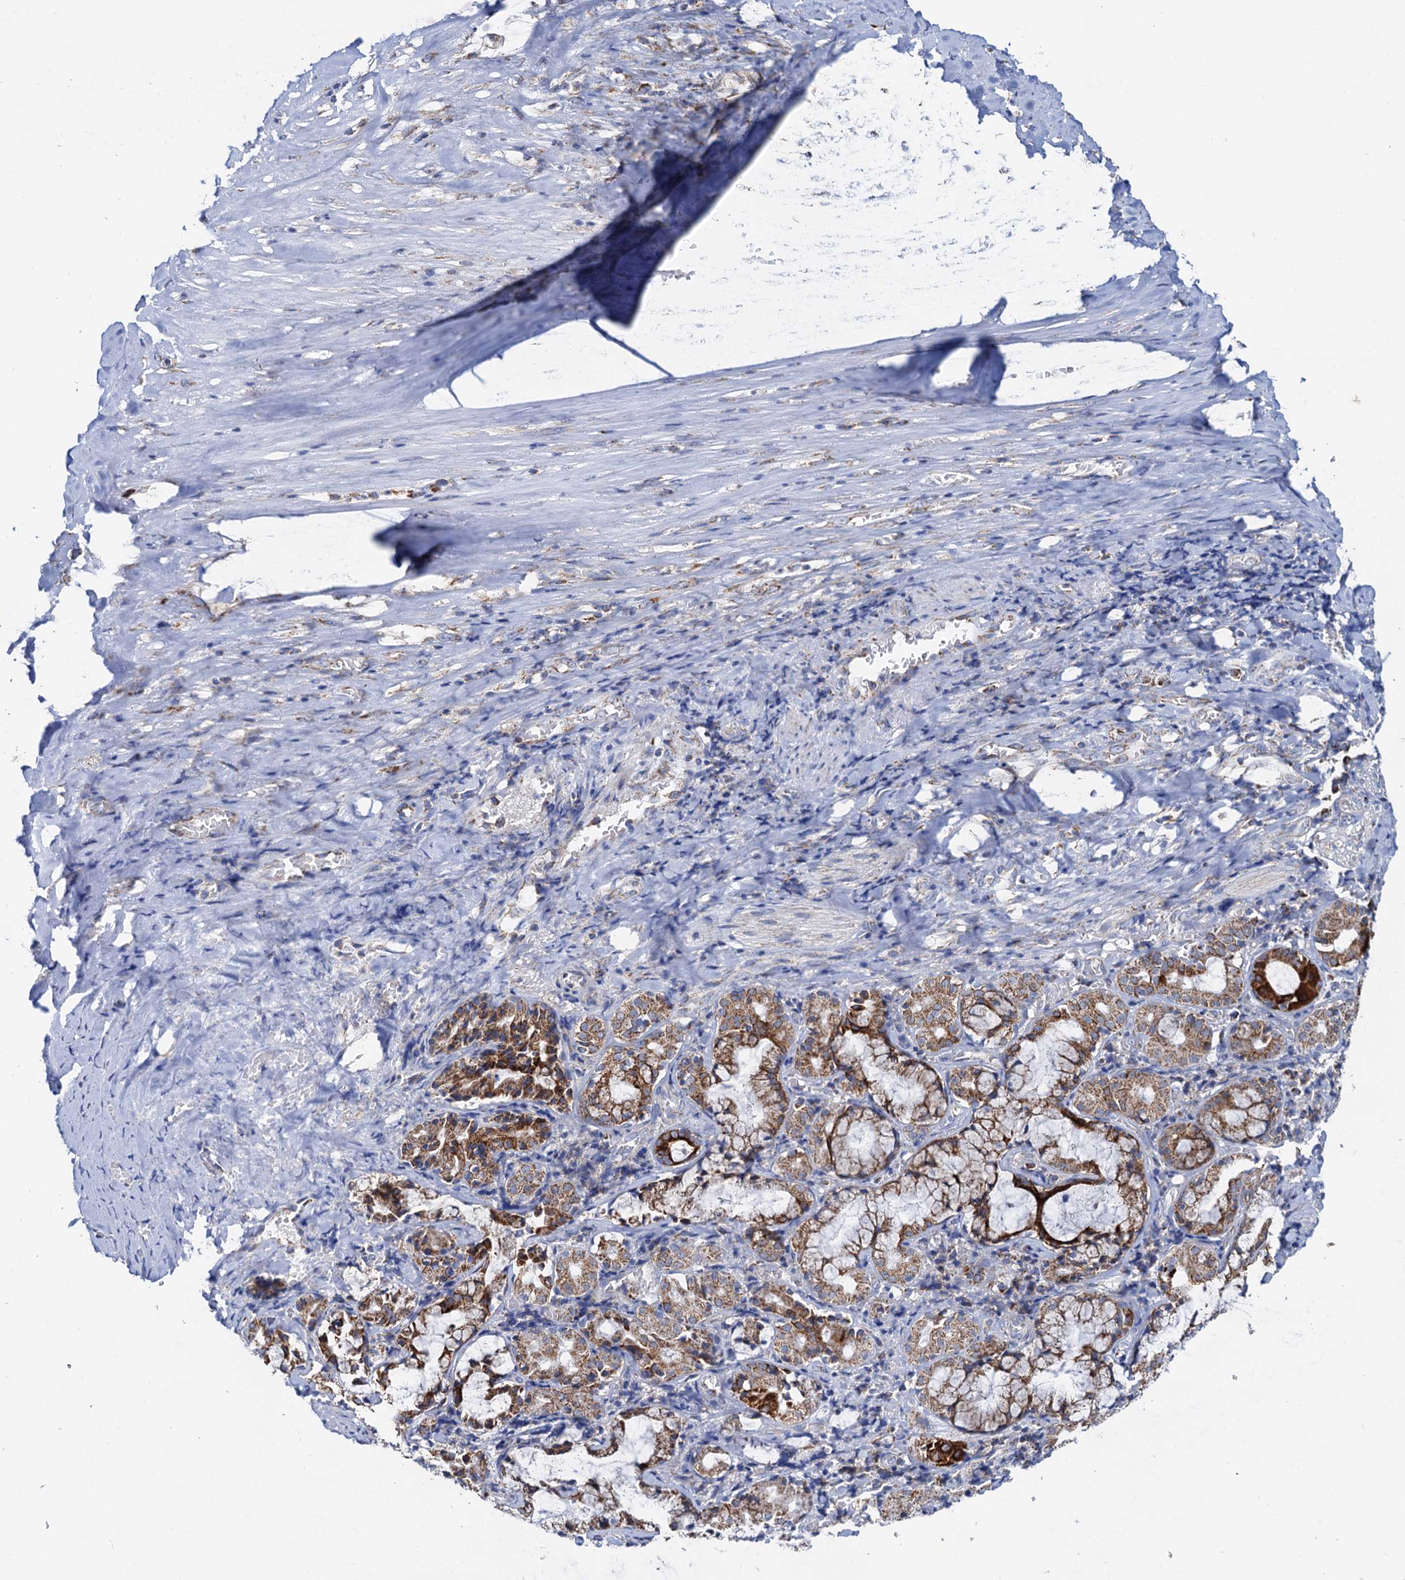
{"staining": {"intensity": "negative", "quantity": "none", "location": "none"}, "tissue": "adipose tissue", "cell_type": "Adipocytes", "image_type": "normal", "snomed": [{"axis": "morphology", "description": "Normal tissue, NOS"}, {"axis": "morphology", "description": "Basal cell carcinoma"}, {"axis": "topography", "description": "Cartilage tissue"}, {"axis": "topography", "description": "Nasopharynx"}, {"axis": "topography", "description": "Oral tissue"}], "caption": "High power microscopy image of an IHC histopathology image of normal adipose tissue, revealing no significant expression in adipocytes. (DAB immunohistochemistry with hematoxylin counter stain).", "gene": "C2CD3", "patient": {"sex": "female", "age": 77}}